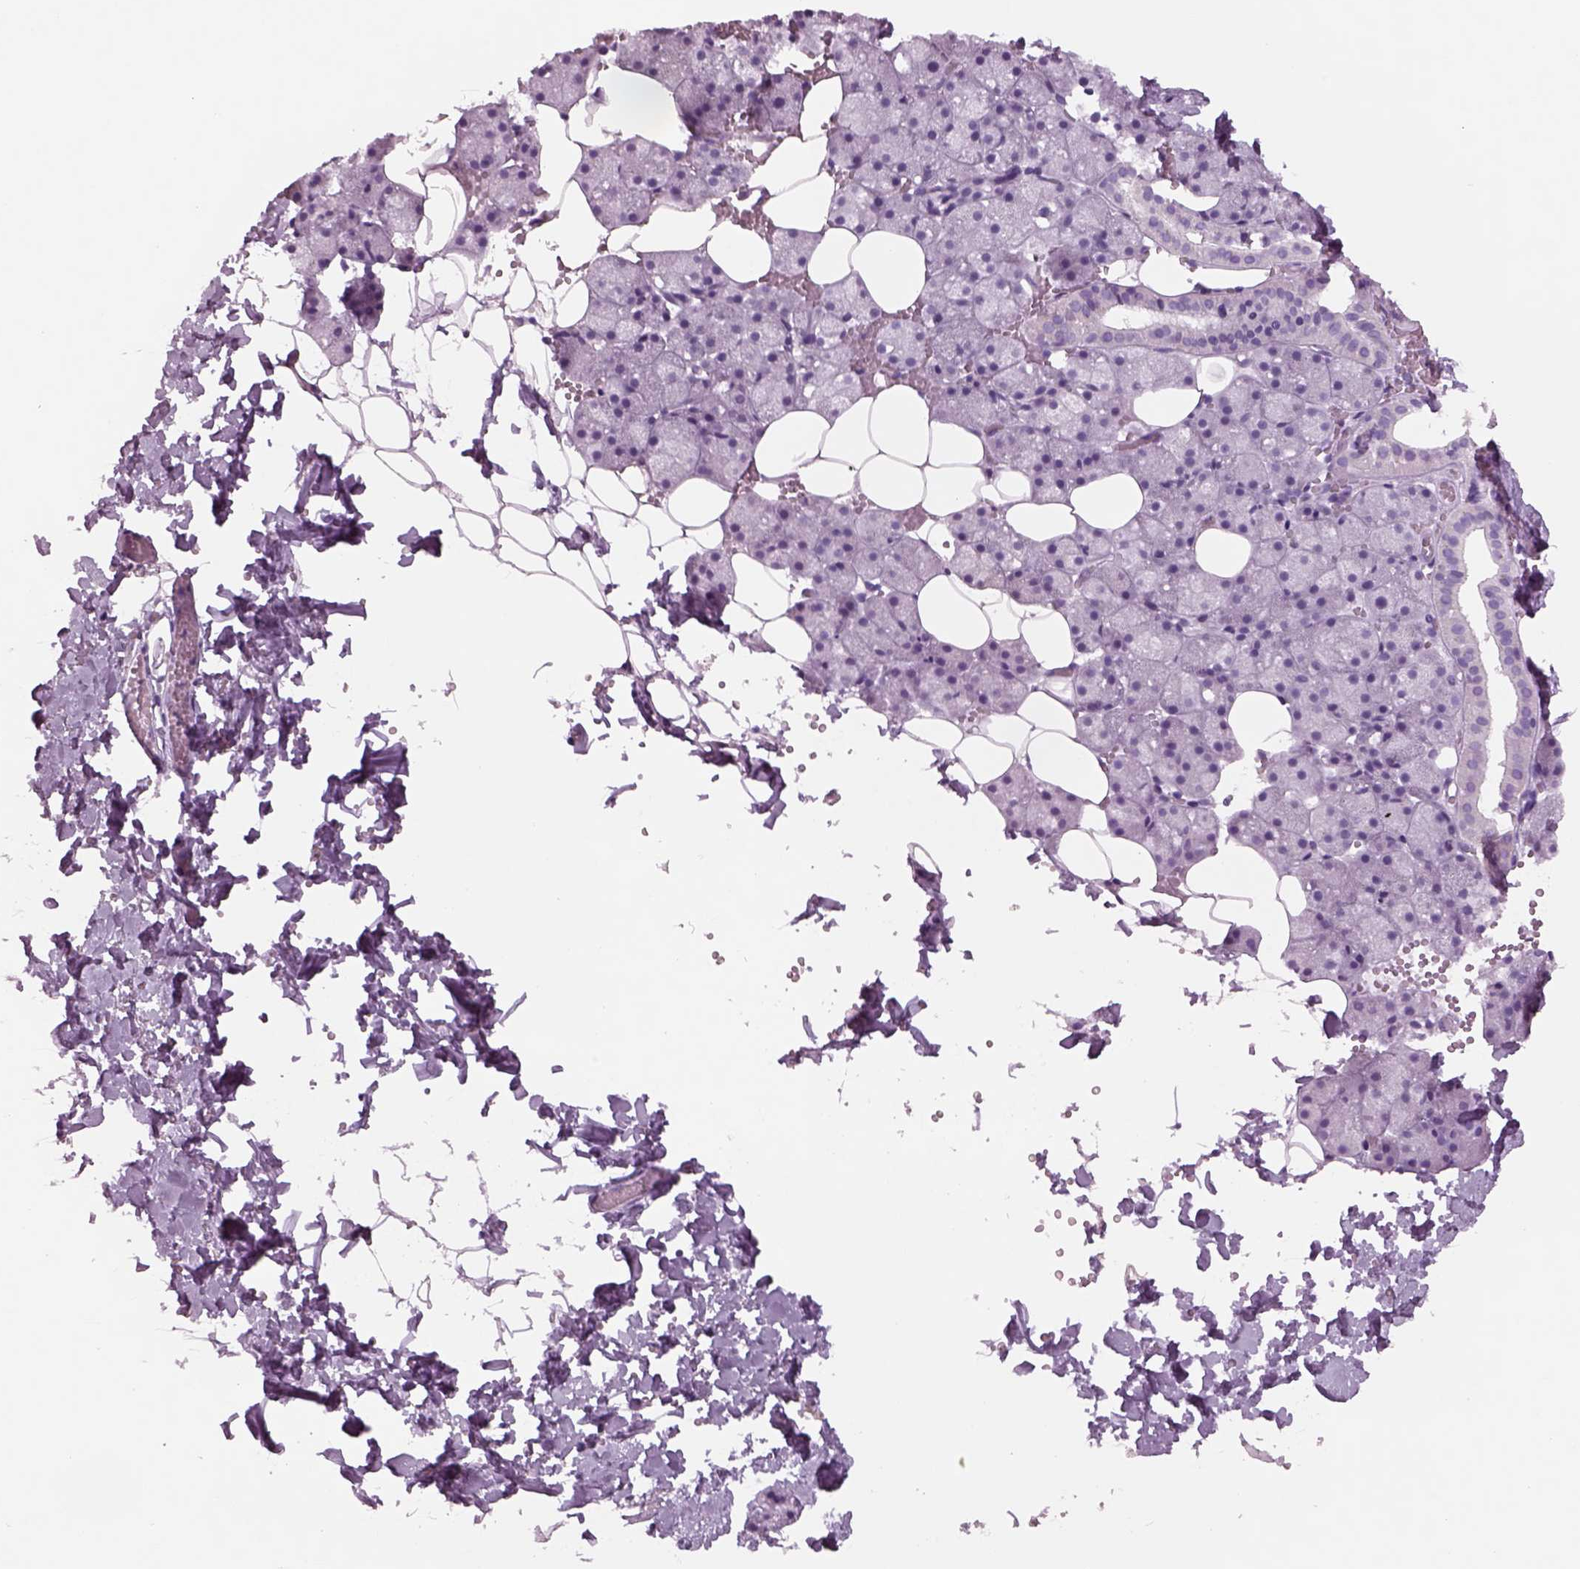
{"staining": {"intensity": "negative", "quantity": "none", "location": "none"}, "tissue": "salivary gland", "cell_type": "Glandular cells", "image_type": "normal", "snomed": [{"axis": "morphology", "description": "Normal tissue, NOS"}, {"axis": "topography", "description": "Salivary gland"}], "caption": "Immunohistochemistry (IHC) of unremarkable salivary gland exhibits no expression in glandular cells. Nuclei are stained in blue.", "gene": "RHO", "patient": {"sex": "male", "age": 38}}